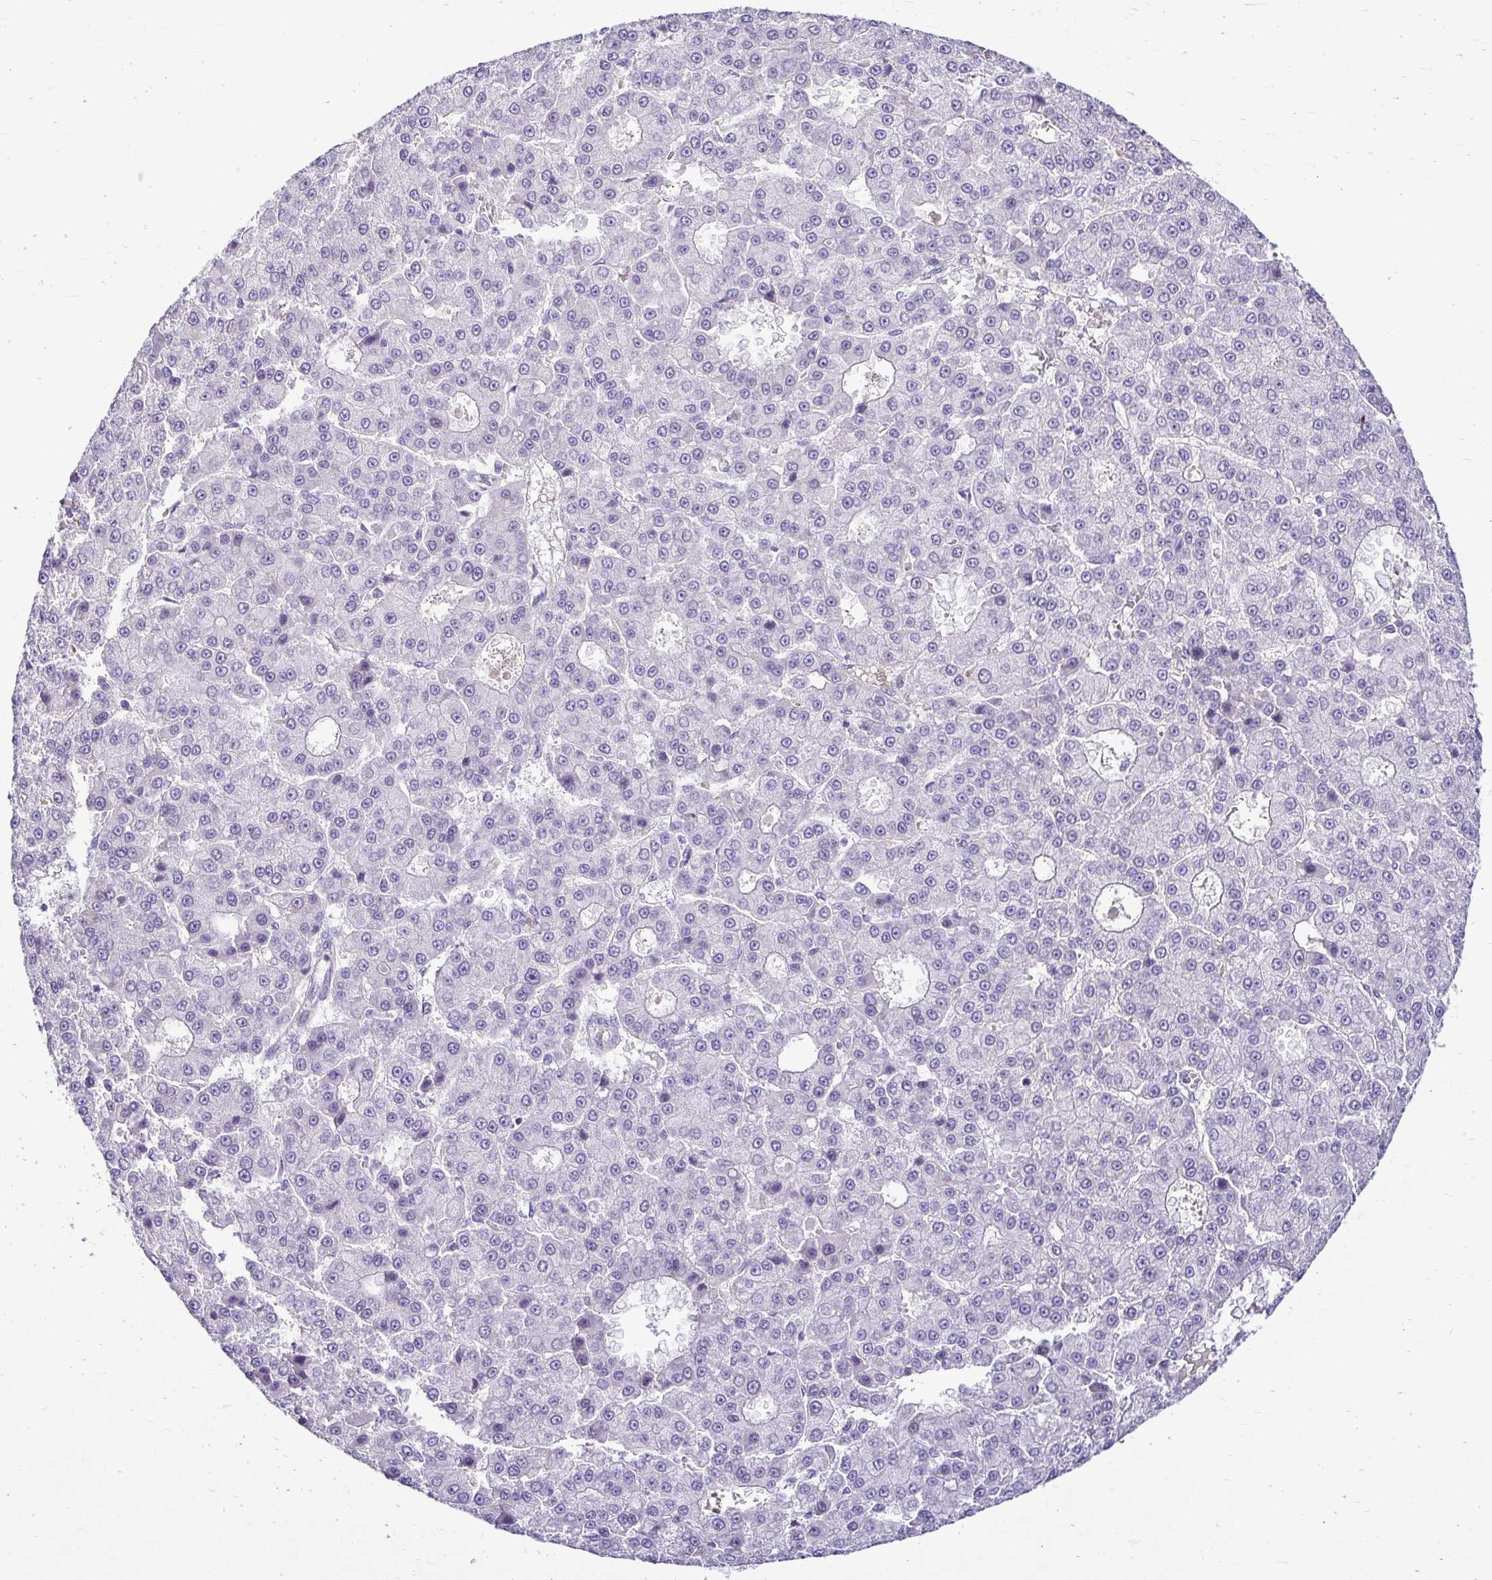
{"staining": {"intensity": "negative", "quantity": "none", "location": "none"}, "tissue": "liver cancer", "cell_type": "Tumor cells", "image_type": "cancer", "snomed": [{"axis": "morphology", "description": "Carcinoma, Hepatocellular, NOS"}, {"axis": "topography", "description": "Liver"}], "caption": "This is an immunohistochemistry photomicrograph of liver cancer. There is no staining in tumor cells.", "gene": "CDC20", "patient": {"sex": "male", "age": 70}}